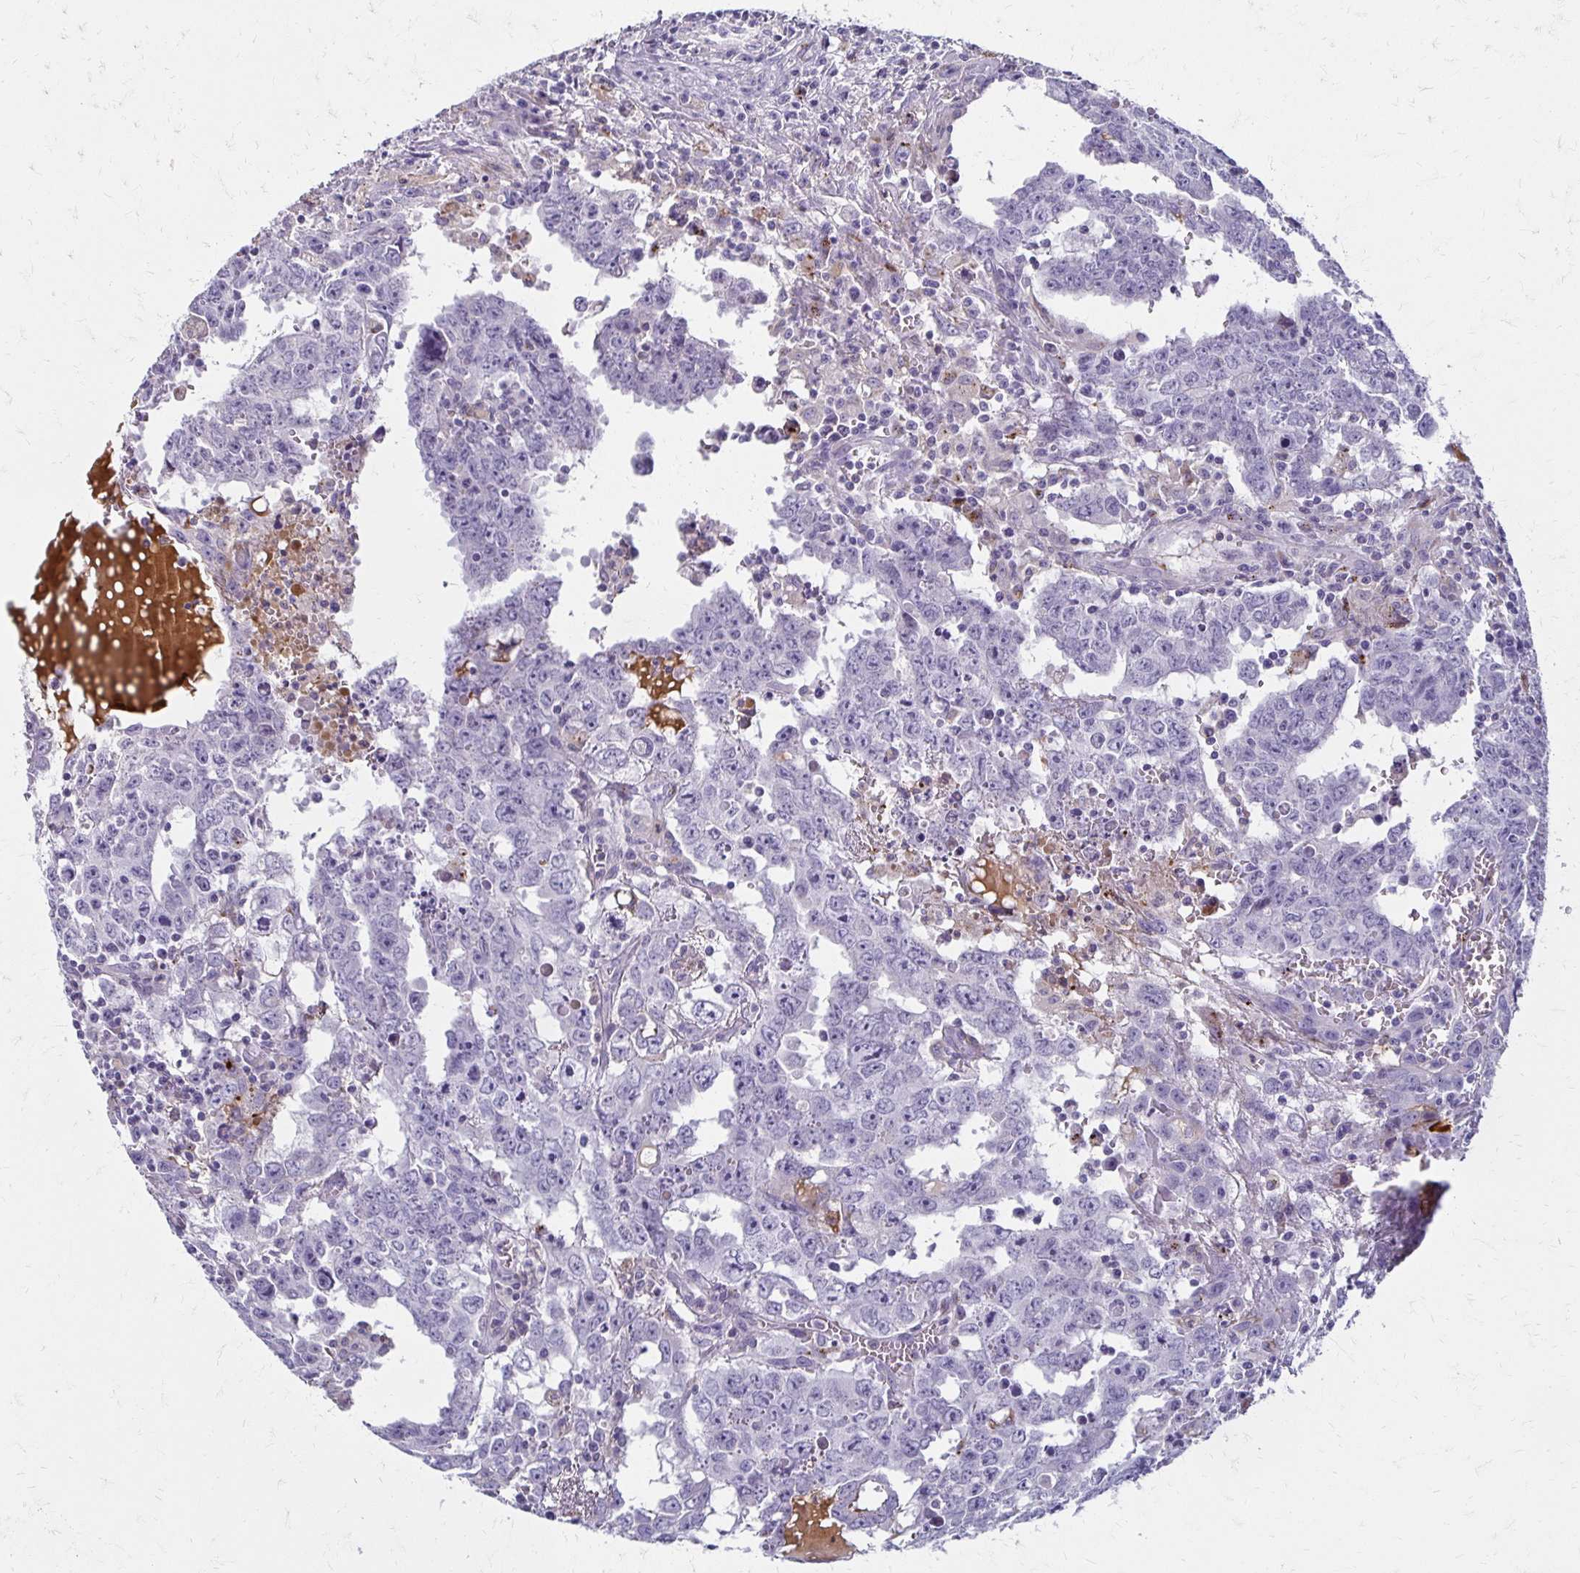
{"staining": {"intensity": "negative", "quantity": "none", "location": "none"}, "tissue": "testis cancer", "cell_type": "Tumor cells", "image_type": "cancer", "snomed": [{"axis": "morphology", "description": "Carcinoma, Embryonal, NOS"}, {"axis": "topography", "description": "Testis"}], "caption": "The immunohistochemistry (IHC) image has no significant staining in tumor cells of testis cancer (embryonal carcinoma) tissue.", "gene": "BBS12", "patient": {"sex": "male", "age": 22}}